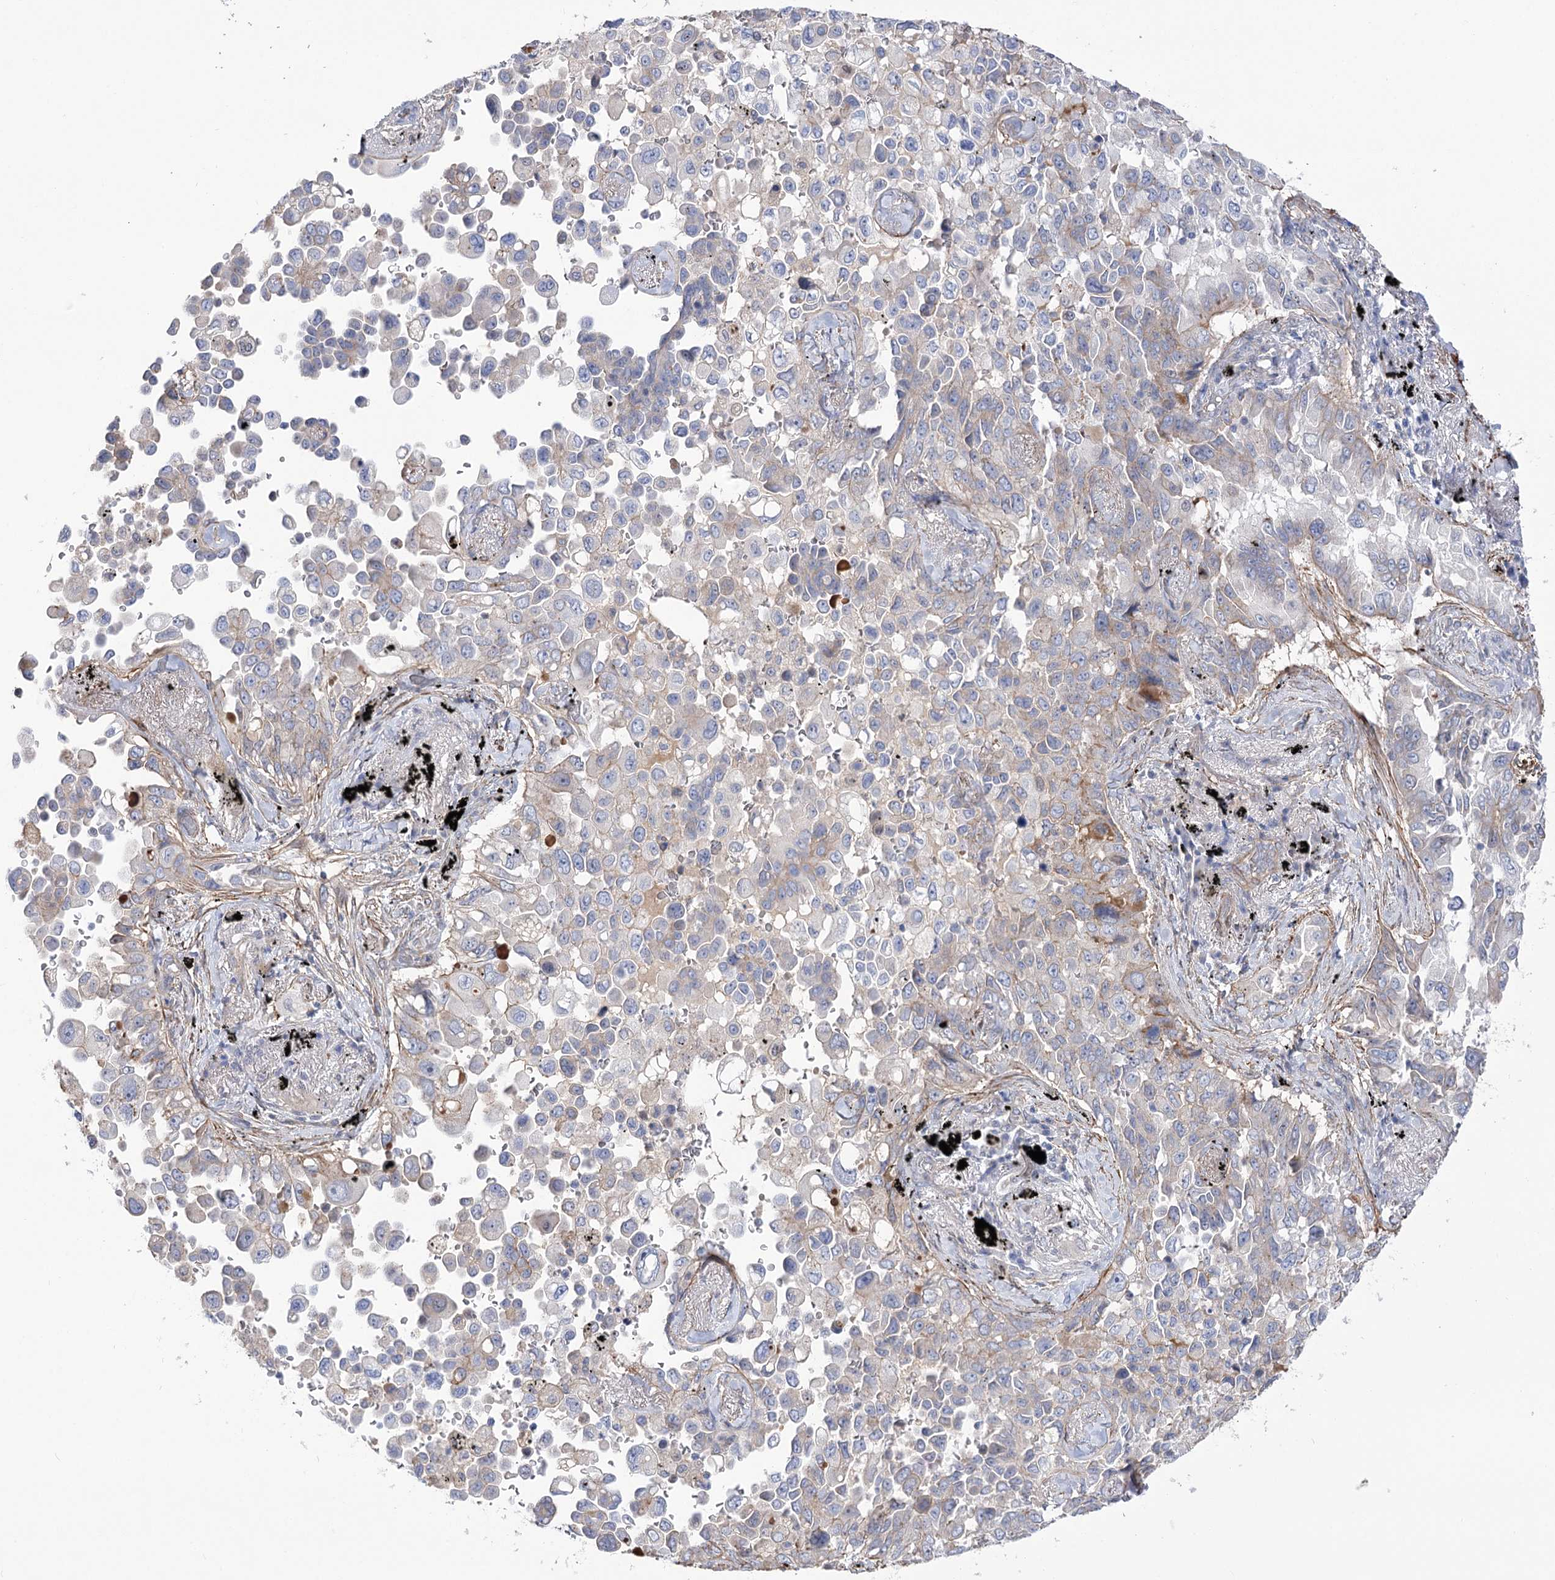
{"staining": {"intensity": "weak", "quantity": "<25%", "location": "cytoplasmic/membranous"}, "tissue": "lung cancer", "cell_type": "Tumor cells", "image_type": "cancer", "snomed": [{"axis": "morphology", "description": "Adenocarcinoma, NOS"}, {"axis": "topography", "description": "Lung"}], "caption": "A micrograph of human adenocarcinoma (lung) is negative for staining in tumor cells. (Immunohistochemistry, brightfield microscopy, high magnification).", "gene": "WASHC3", "patient": {"sex": "female", "age": 67}}